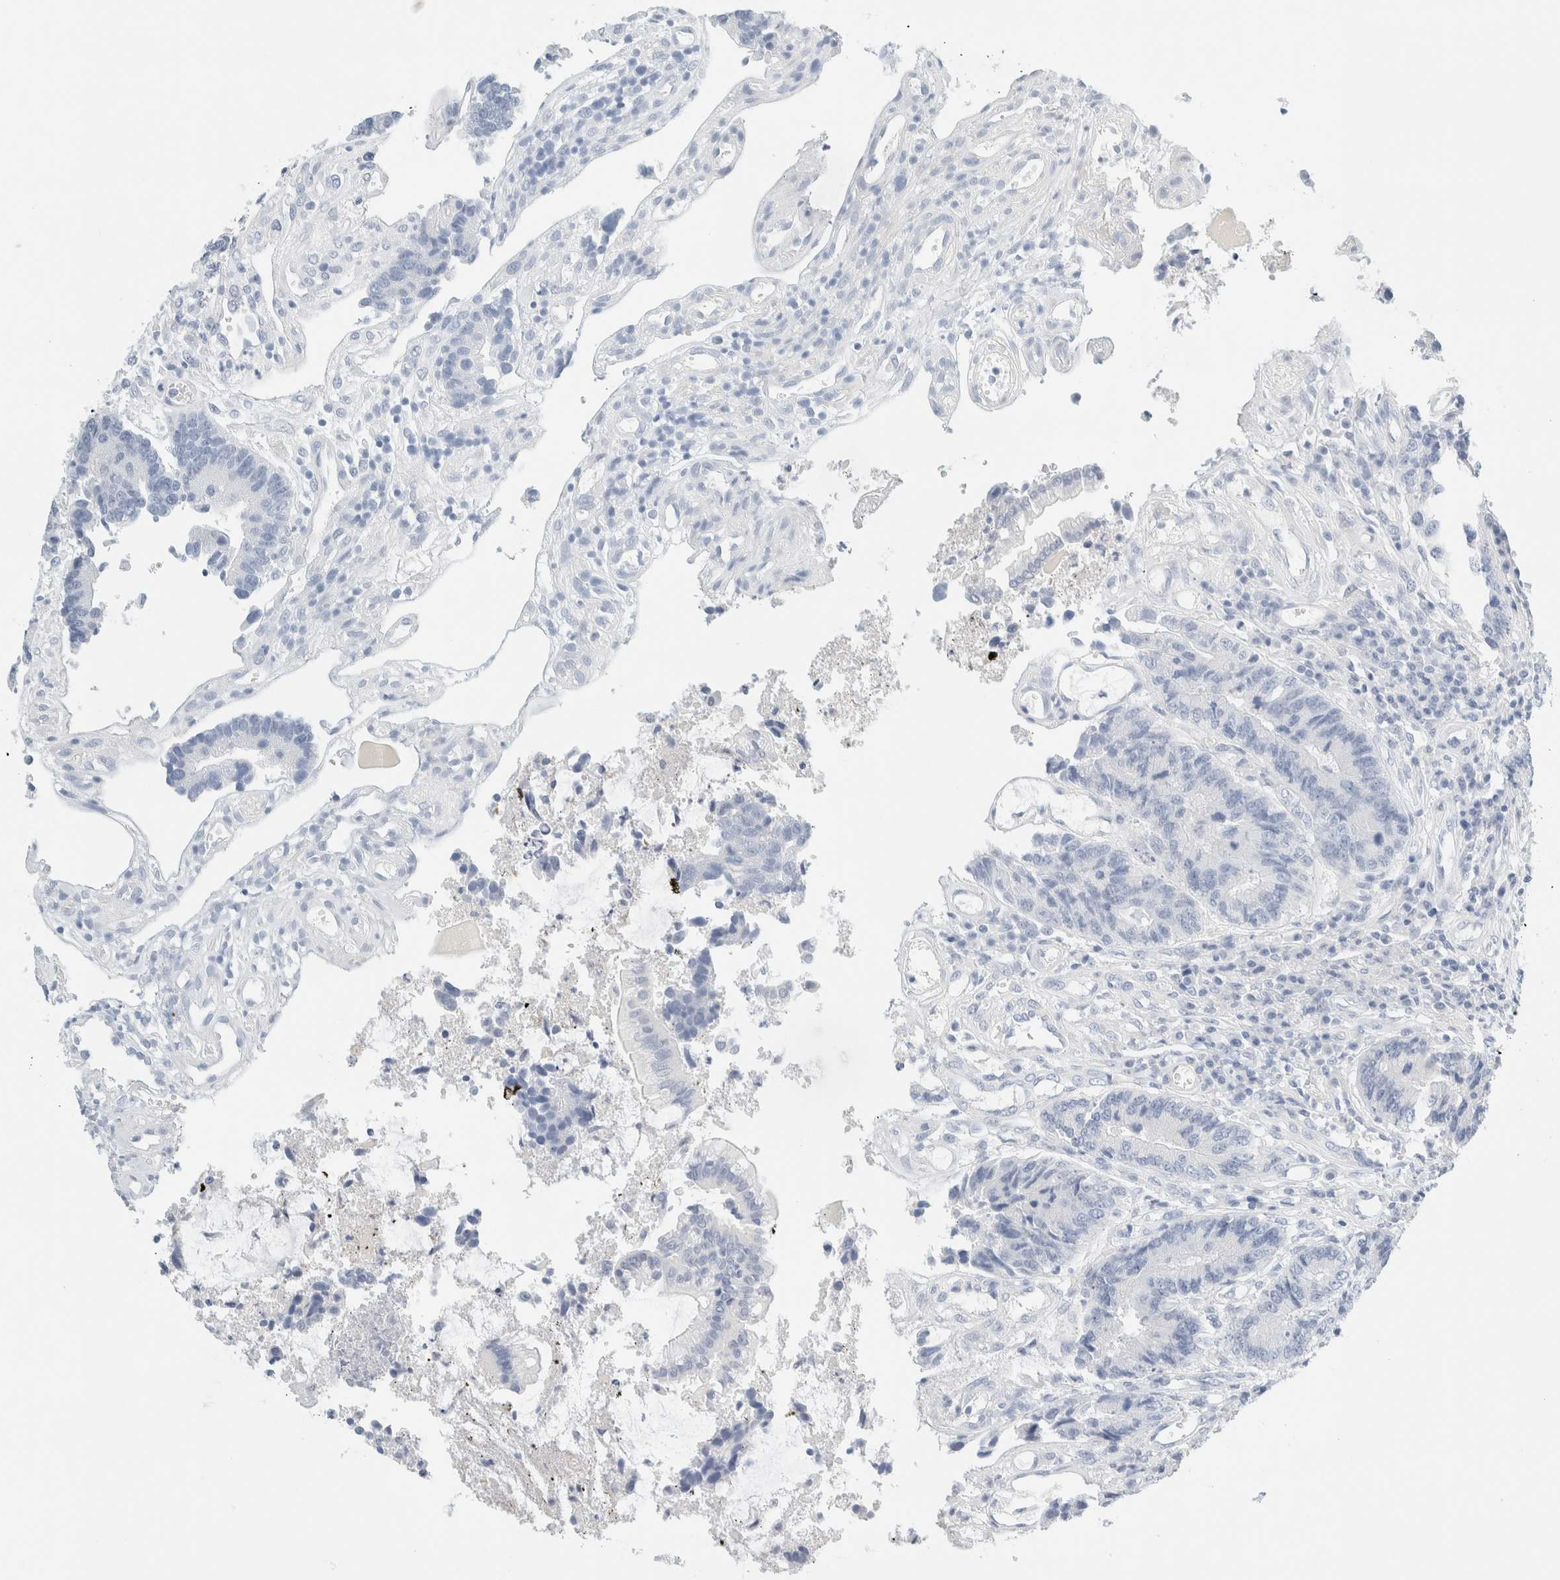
{"staining": {"intensity": "negative", "quantity": "none", "location": "none"}, "tissue": "colorectal cancer", "cell_type": "Tumor cells", "image_type": "cancer", "snomed": [{"axis": "morphology", "description": "Adenocarcinoma, NOS"}, {"axis": "topography", "description": "Rectum"}], "caption": "High magnification brightfield microscopy of colorectal cancer (adenocarcinoma) stained with DAB (brown) and counterstained with hematoxylin (blue): tumor cells show no significant staining.", "gene": "DPYS", "patient": {"sex": "male", "age": 84}}